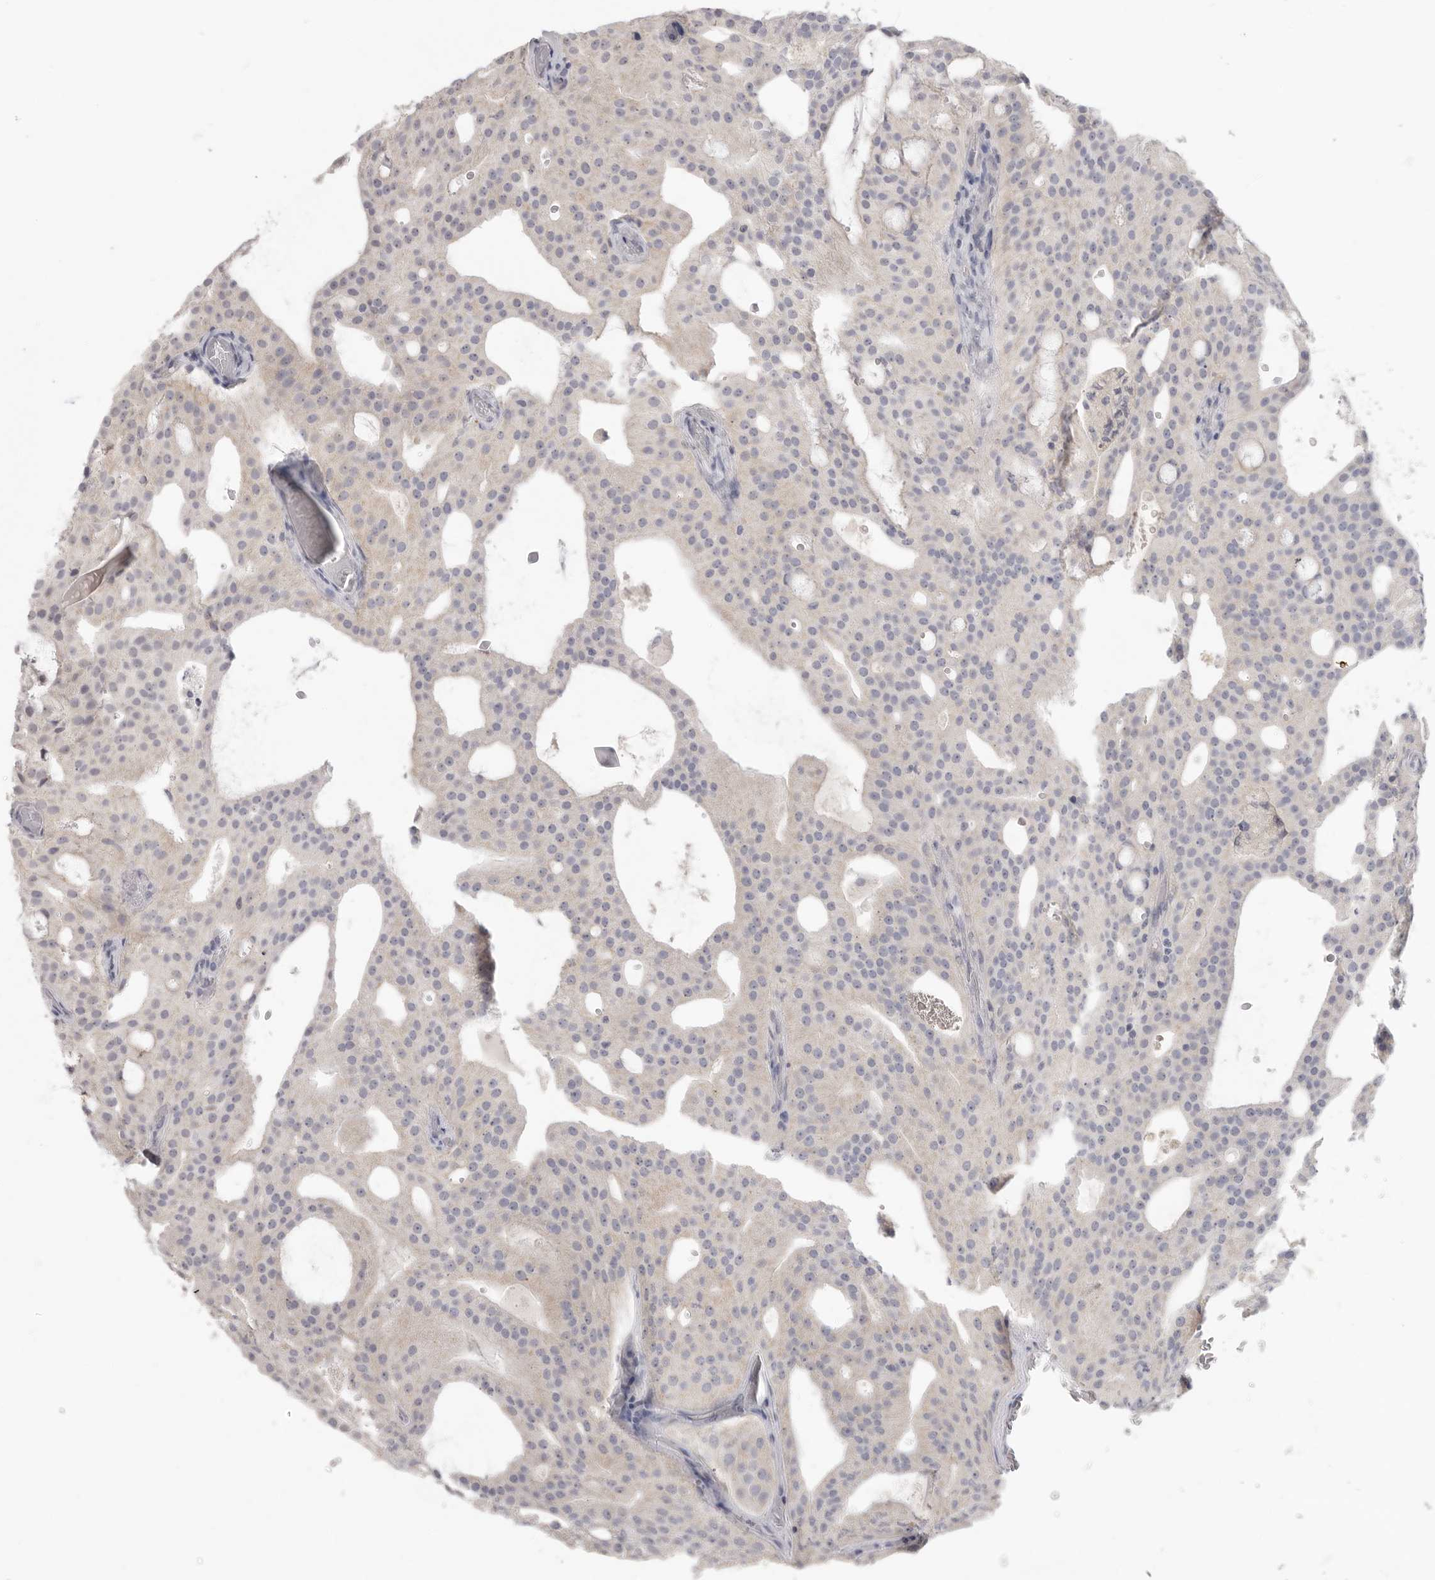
{"staining": {"intensity": "negative", "quantity": "none", "location": "none"}, "tissue": "prostate cancer", "cell_type": "Tumor cells", "image_type": "cancer", "snomed": [{"axis": "morphology", "description": "Adenocarcinoma, Medium grade"}, {"axis": "topography", "description": "Prostate"}], "caption": "IHC of human medium-grade adenocarcinoma (prostate) exhibits no staining in tumor cells.", "gene": "XIRP1", "patient": {"sex": "male", "age": 88}}